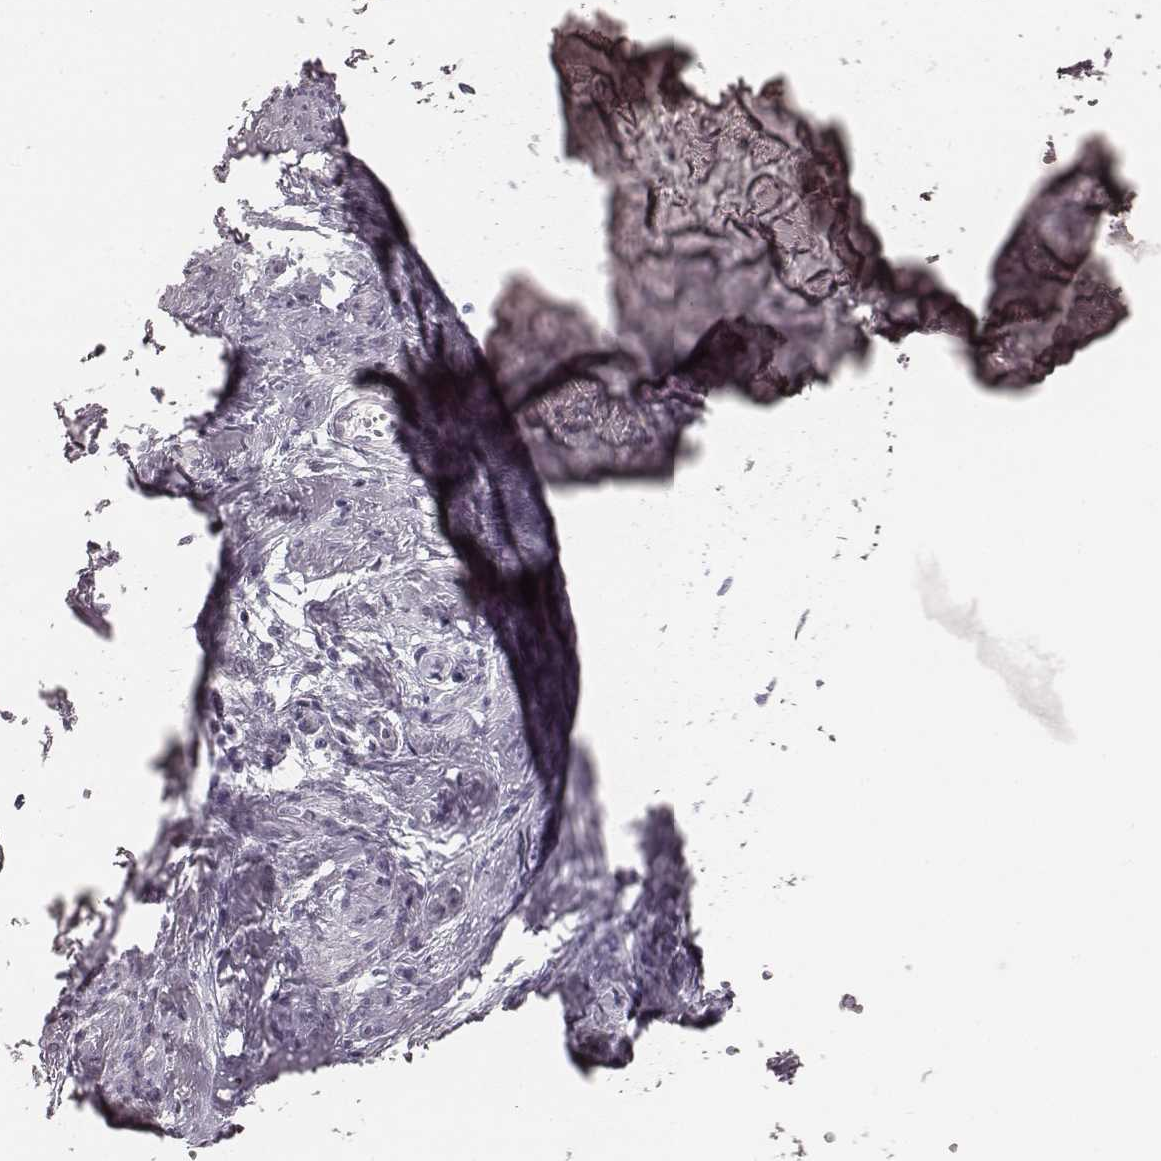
{"staining": {"intensity": "negative", "quantity": "none", "location": "none"}, "tissue": "cervical cancer", "cell_type": "Tumor cells", "image_type": "cancer", "snomed": [{"axis": "morphology", "description": "Squamous cell carcinoma, NOS"}, {"axis": "topography", "description": "Cervix"}], "caption": "An image of cervical cancer (squamous cell carcinoma) stained for a protein demonstrates no brown staining in tumor cells. Brightfield microscopy of immunohistochemistry (IHC) stained with DAB (3,3'-diaminobenzidine) (brown) and hematoxylin (blue), captured at high magnification.", "gene": "ZP4", "patient": {"sex": "female", "age": 62}}